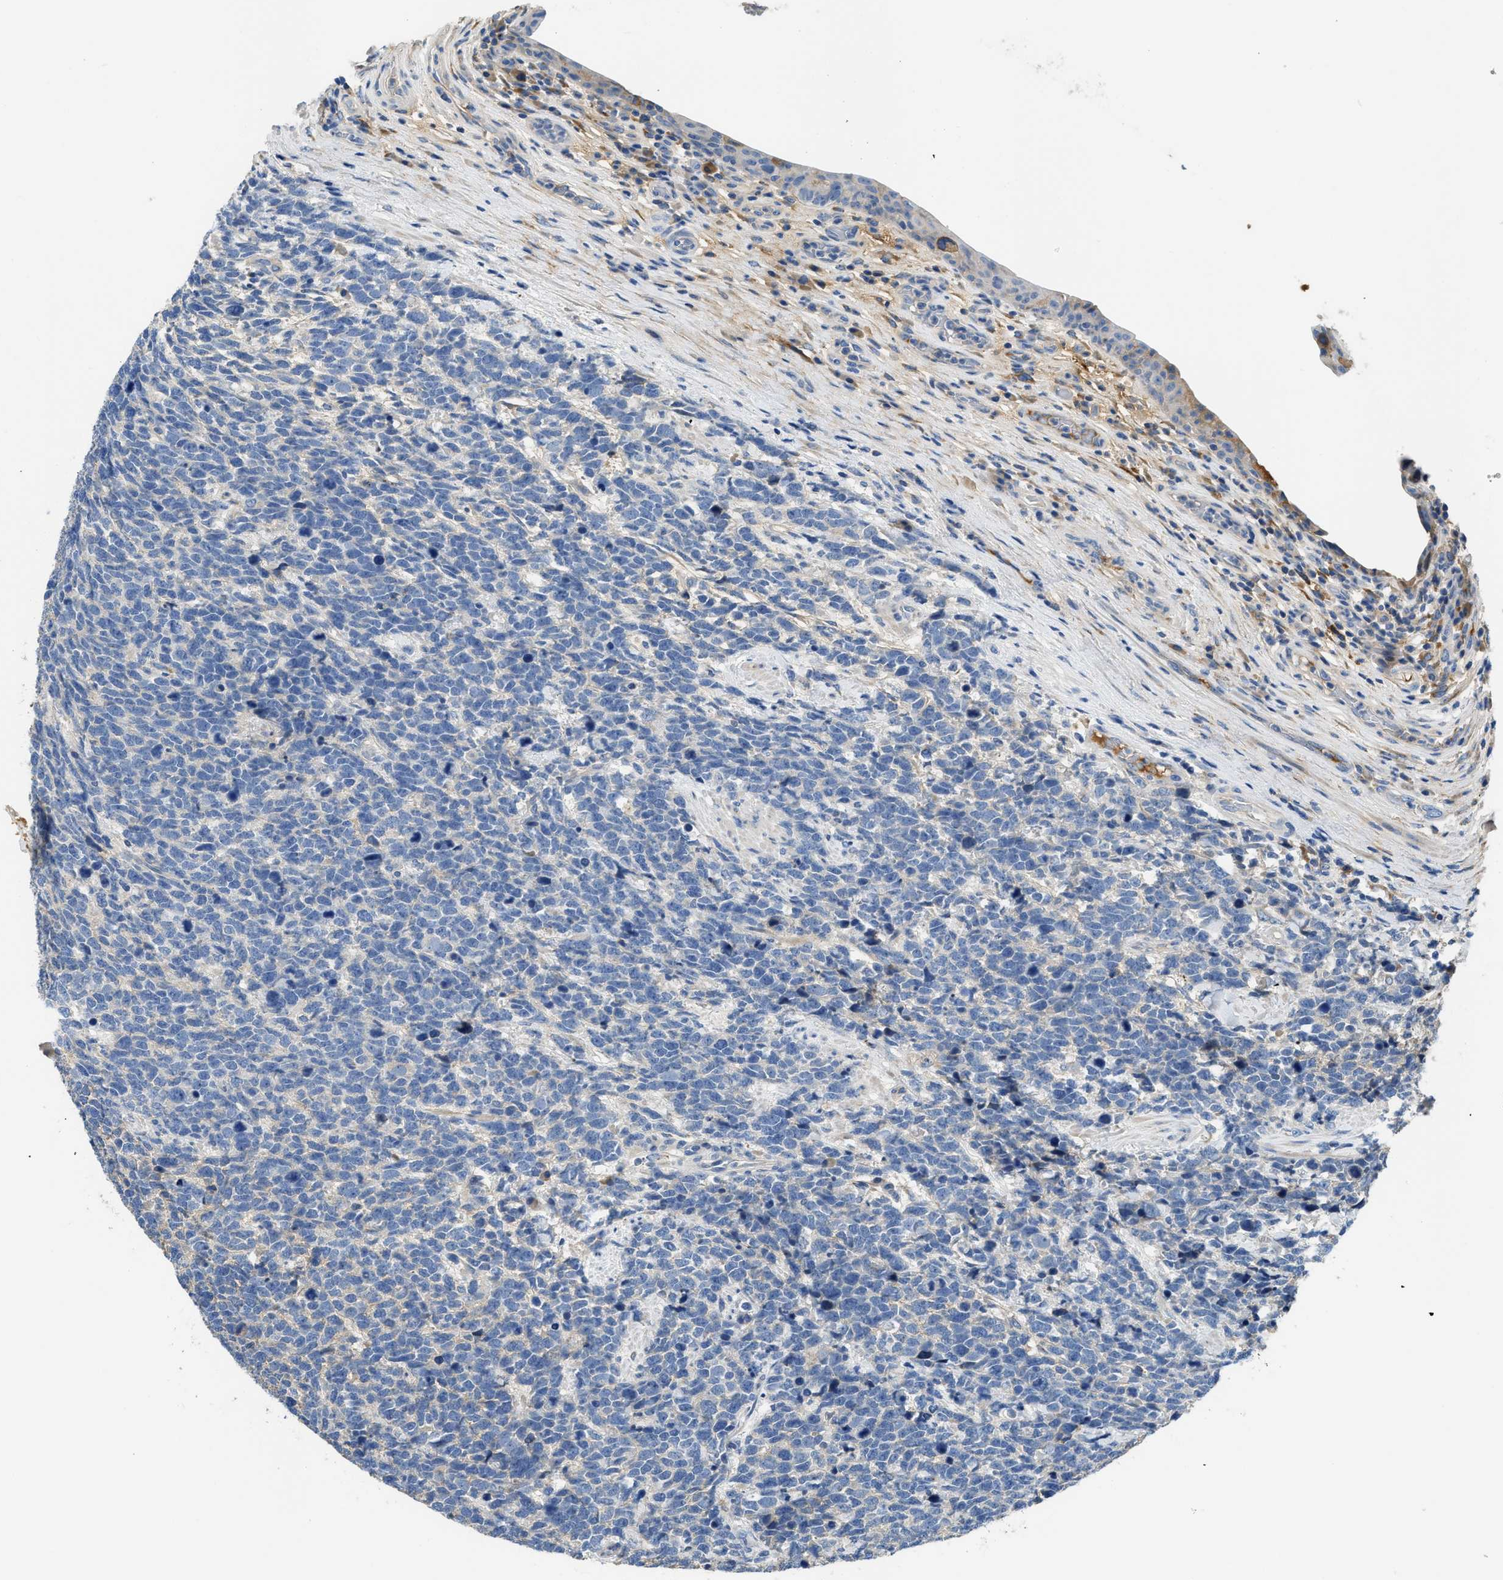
{"staining": {"intensity": "negative", "quantity": "none", "location": "none"}, "tissue": "urothelial cancer", "cell_type": "Tumor cells", "image_type": "cancer", "snomed": [{"axis": "morphology", "description": "Urothelial carcinoma, High grade"}, {"axis": "topography", "description": "Urinary bladder"}], "caption": "High magnification brightfield microscopy of urothelial carcinoma (high-grade) stained with DAB (3,3'-diaminobenzidine) (brown) and counterstained with hematoxylin (blue): tumor cells show no significant expression.", "gene": "C1S", "patient": {"sex": "female", "age": 82}}